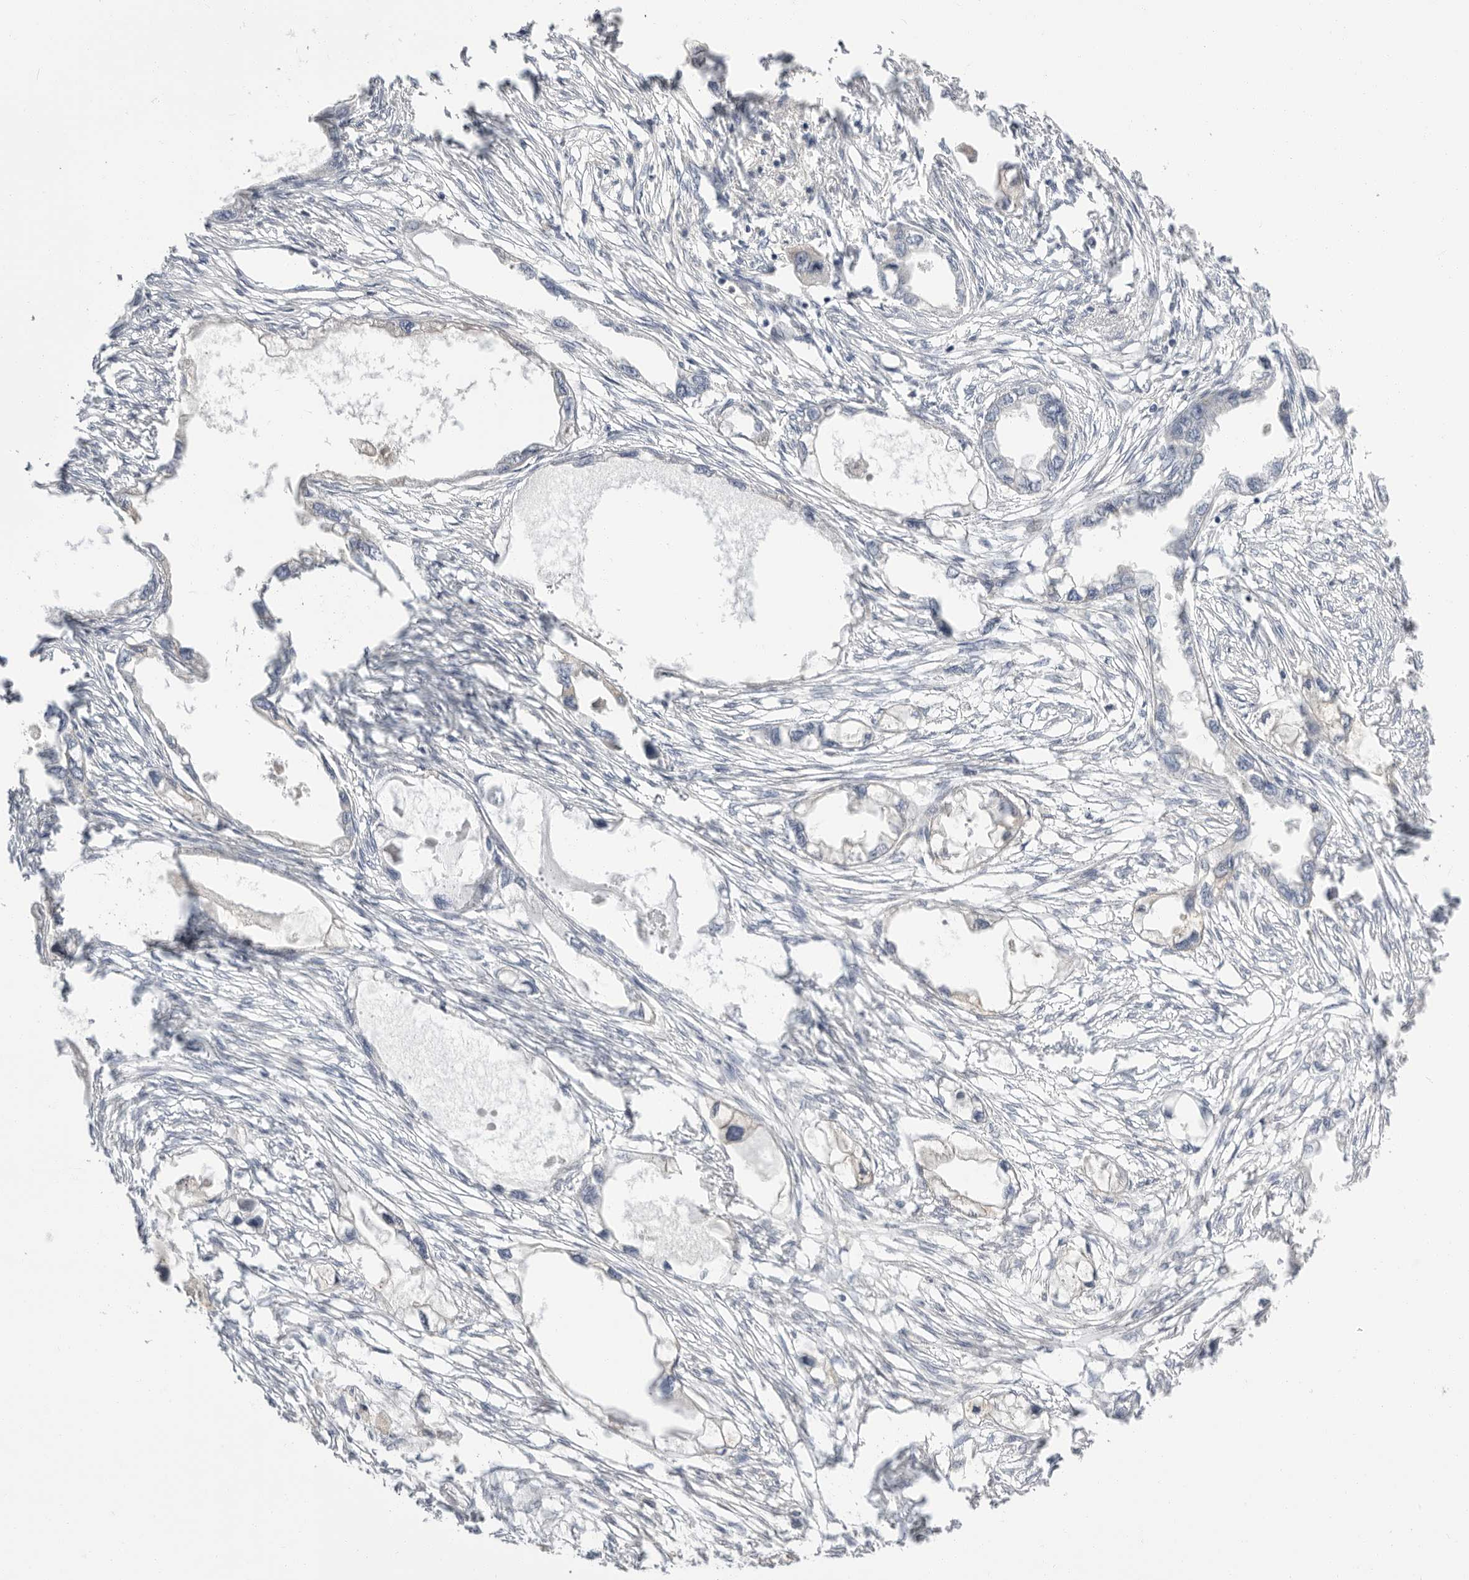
{"staining": {"intensity": "negative", "quantity": "none", "location": "none"}, "tissue": "endometrial cancer", "cell_type": "Tumor cells", "image_type": "cancer", "snomed": [{"axis": "morphology", "description": "Adenocarcinoma, NOS"}, {"axis": "morphology", "description": "Adenocarcinoma, metastatic, NOS"}, {"axis": "topography", "description": "Adipose tissue"}, {"axis": "topography", "description": "Endometrium"}], "caption": "There is no significant positivity in tumor cells of endometrial adenocarcinoma.", "gene": "APOA2", "patient": {"sex": "female", "age": 67}}